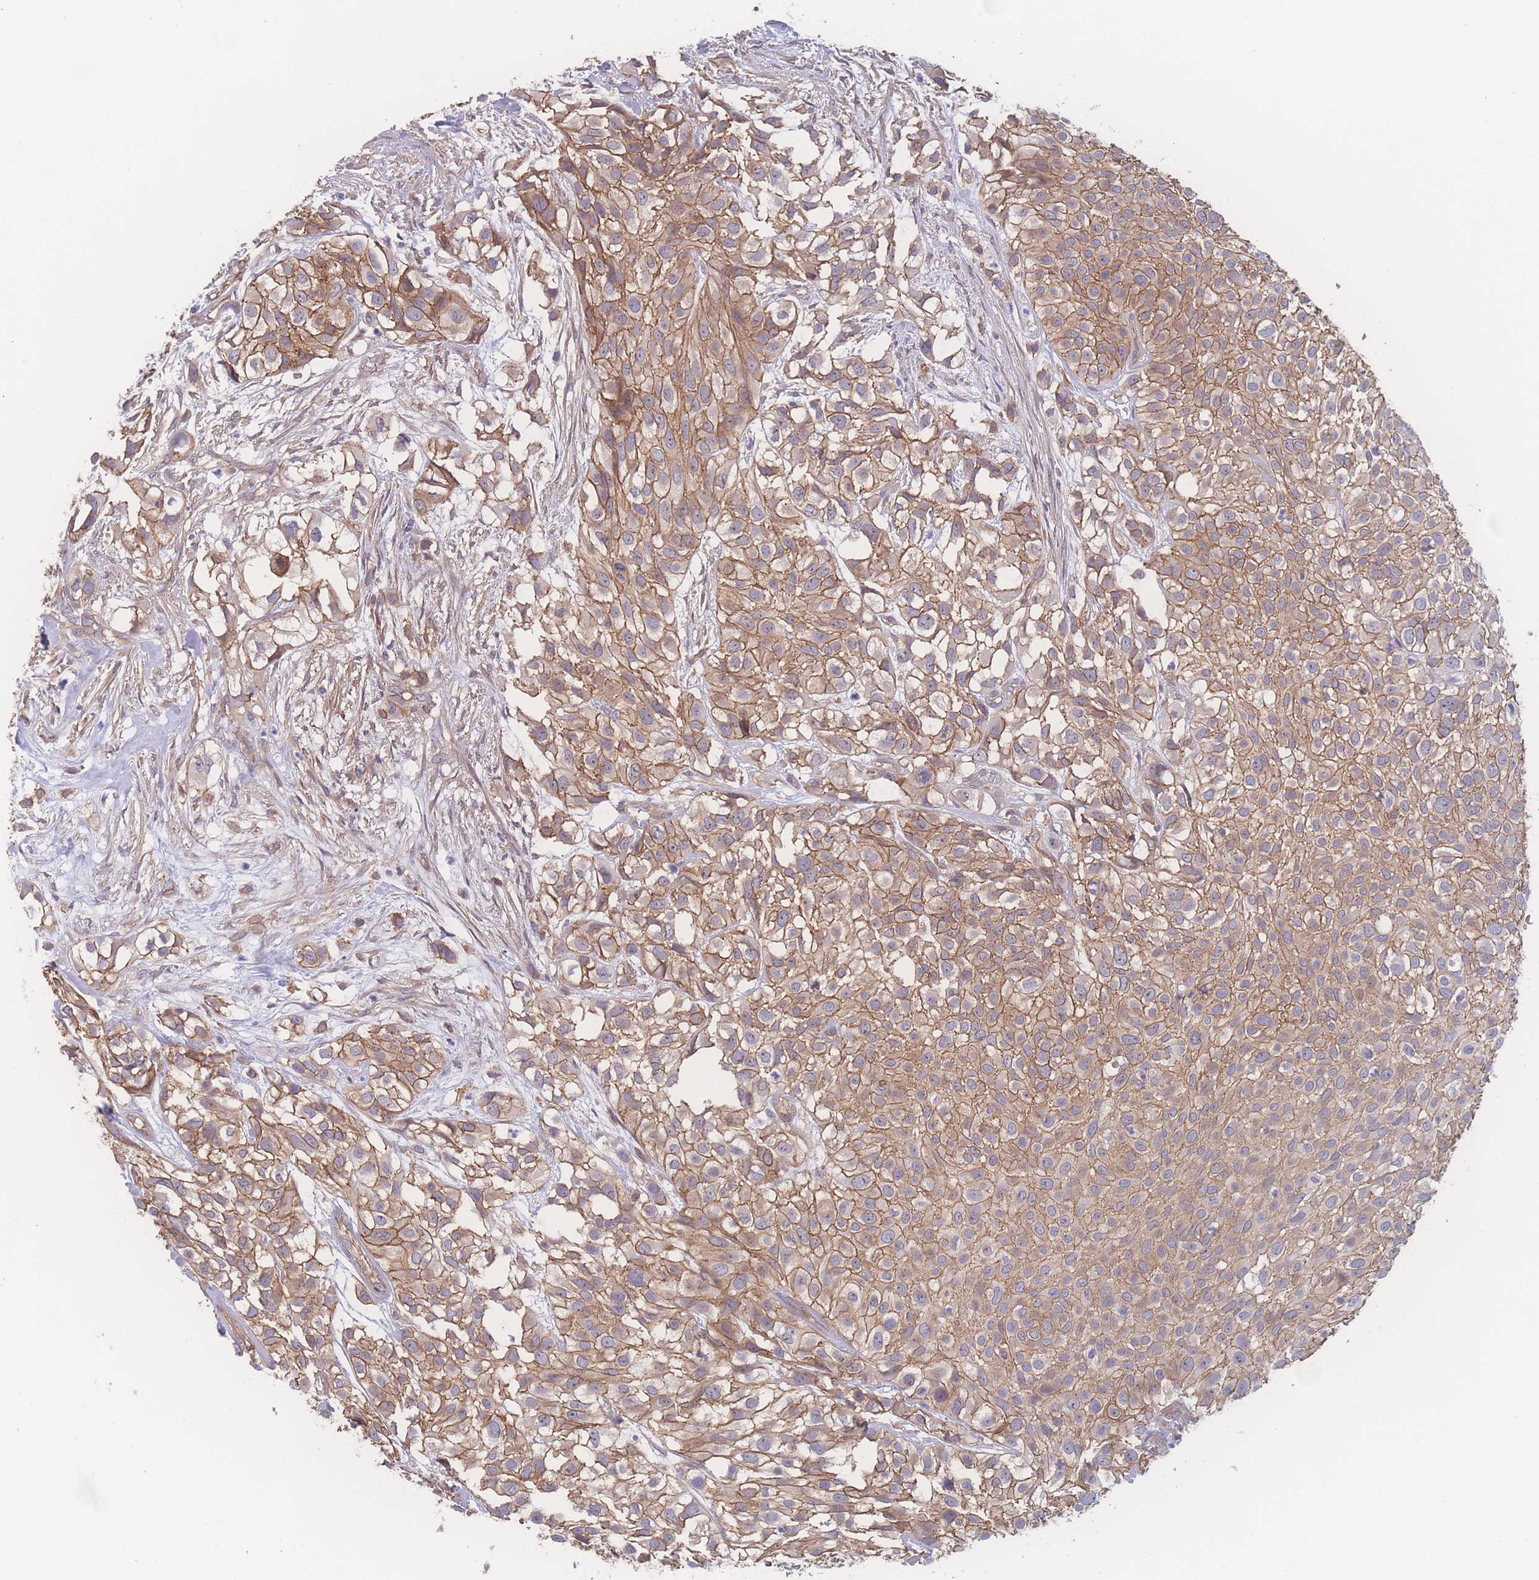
{"staining": {"intensity": "moderate", "quantity": ">75%", "location": "cytoplasmic/membranous"}, "tissue": "urothelial cancer", "cell_type": "Tumor cells", "image_type": "cancer", "snomed": [{"axis": "morphology", "description": "Urothelial carcinoma, High grade"}, {"axis": "topography", "description": "Urinary bladder"}], "caption": "Brown immunohistochemical staining in human high-grade urothelial carcinoma reveals moderate cytoplasmic/membranous staining in approximately >75% of tumor cells.", "gene": "CFAP97", "patient": {"sex": "male", "age": 56}}